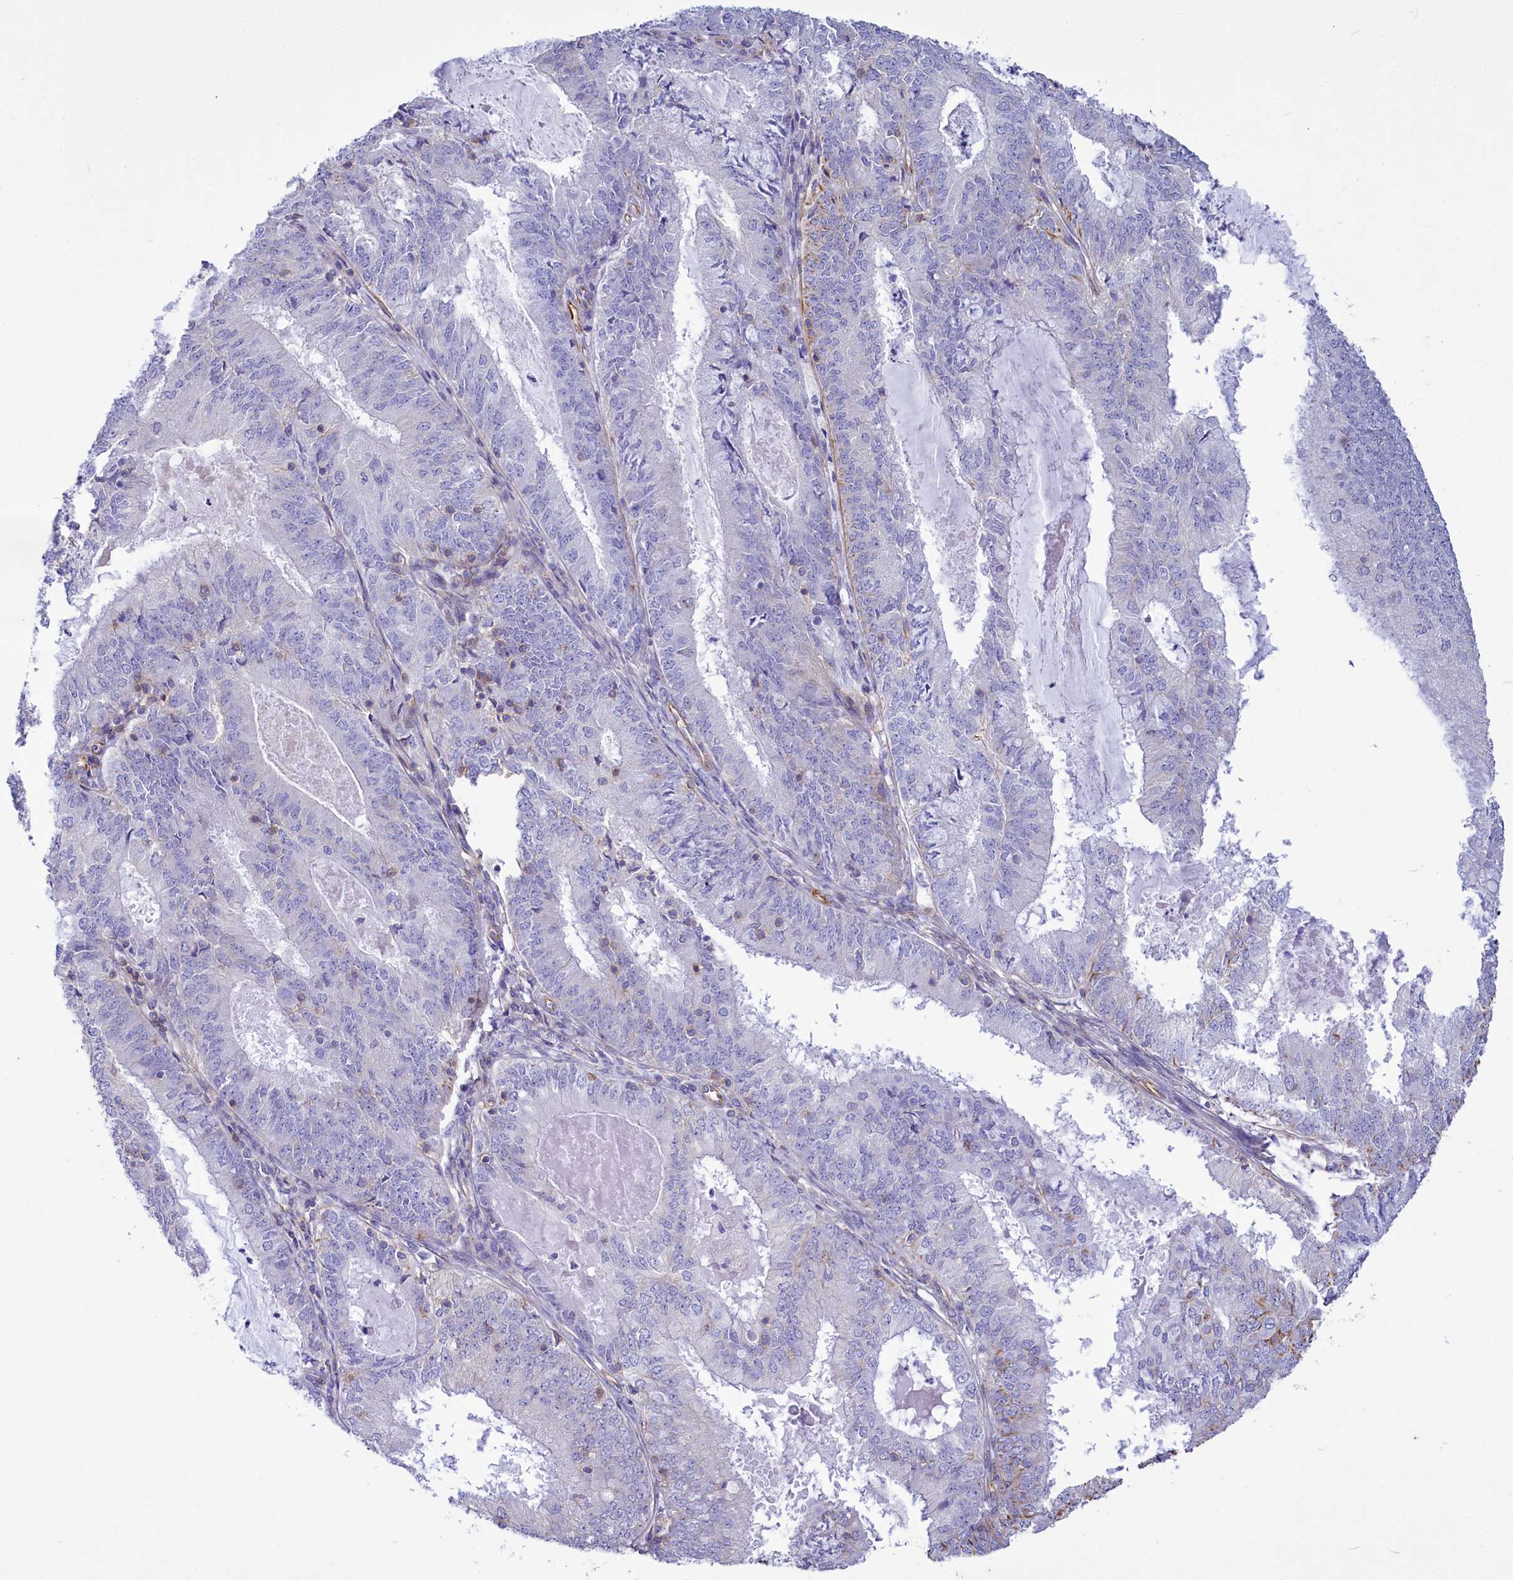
{"staining": {"intensity": "negative", "quantity": "none", "location": "none"}, "tissue": "endometrial cancer", "cell_type": "Tumor cells", "image_type": "cancer", "snomed": [{"axis": "morphology", "description": "Adenocarcinoma, NOS"}, {"axis": "topography", "description": "Endometrium"}], "caption": "A micrograph of endometrial cancer stained for a protein shows no brown staining in tumor cells.", "gene": "CD99", "patient": {"sex": "female", "age": 57}}